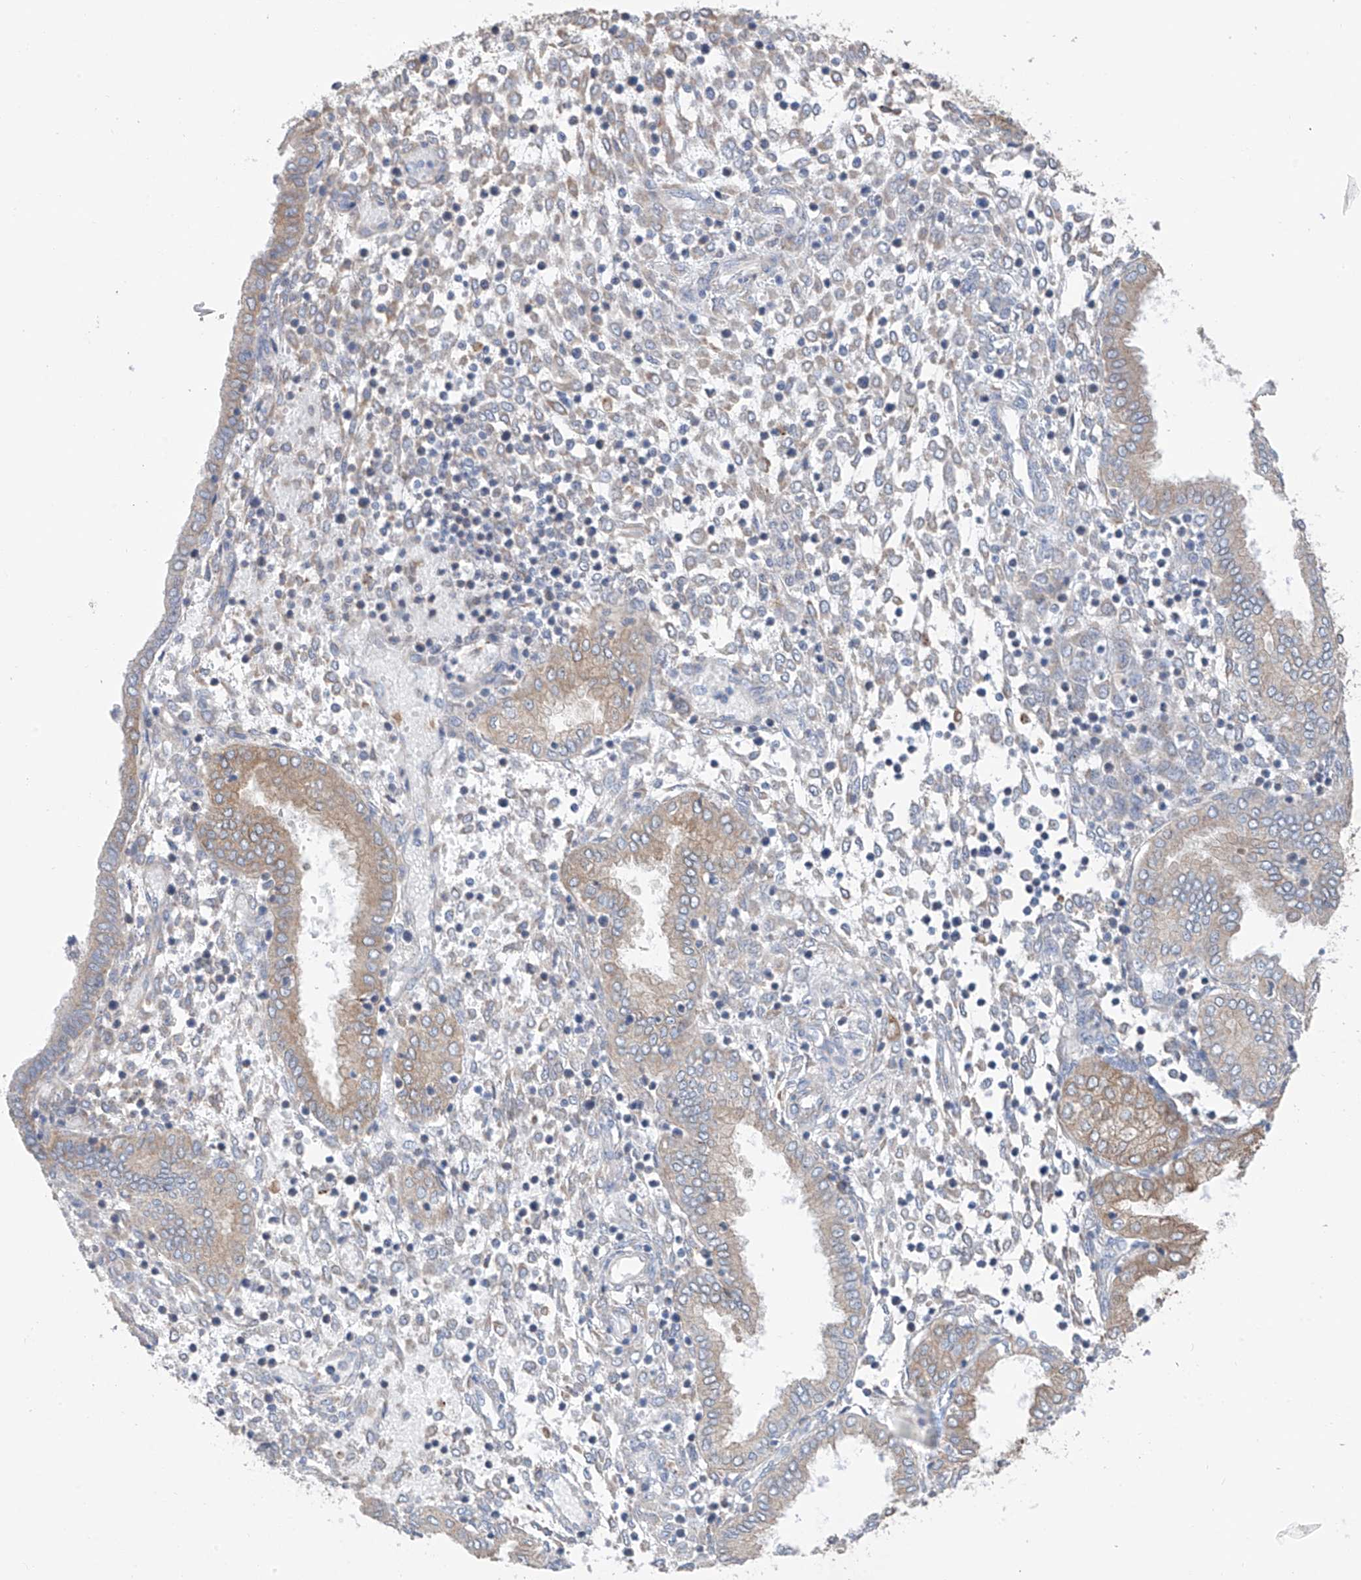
{"staining": {"intensity": "weak", "quantity": "<25%", "location": "cytoplasmic/membranous"}, "tissue": "endometrium", "cell_type": "Cells in endometrial stroma", "image_type": "normal", "snomed": [{"axis": "morphology", "description": "Normal tissue, NOS"}, {"axis": "topography", "description": "Endometrium"}], "caption": "Immunohistochemistry (IHC) histopathology image of unremarkable endometrium: endometrium stained with DAB (3,3'-diaminobenzidine) exhibits no significant protein expression in cells in endometrial stroma.", "gene": "REC8", "patient": {"sex": "female", "age": 53}}